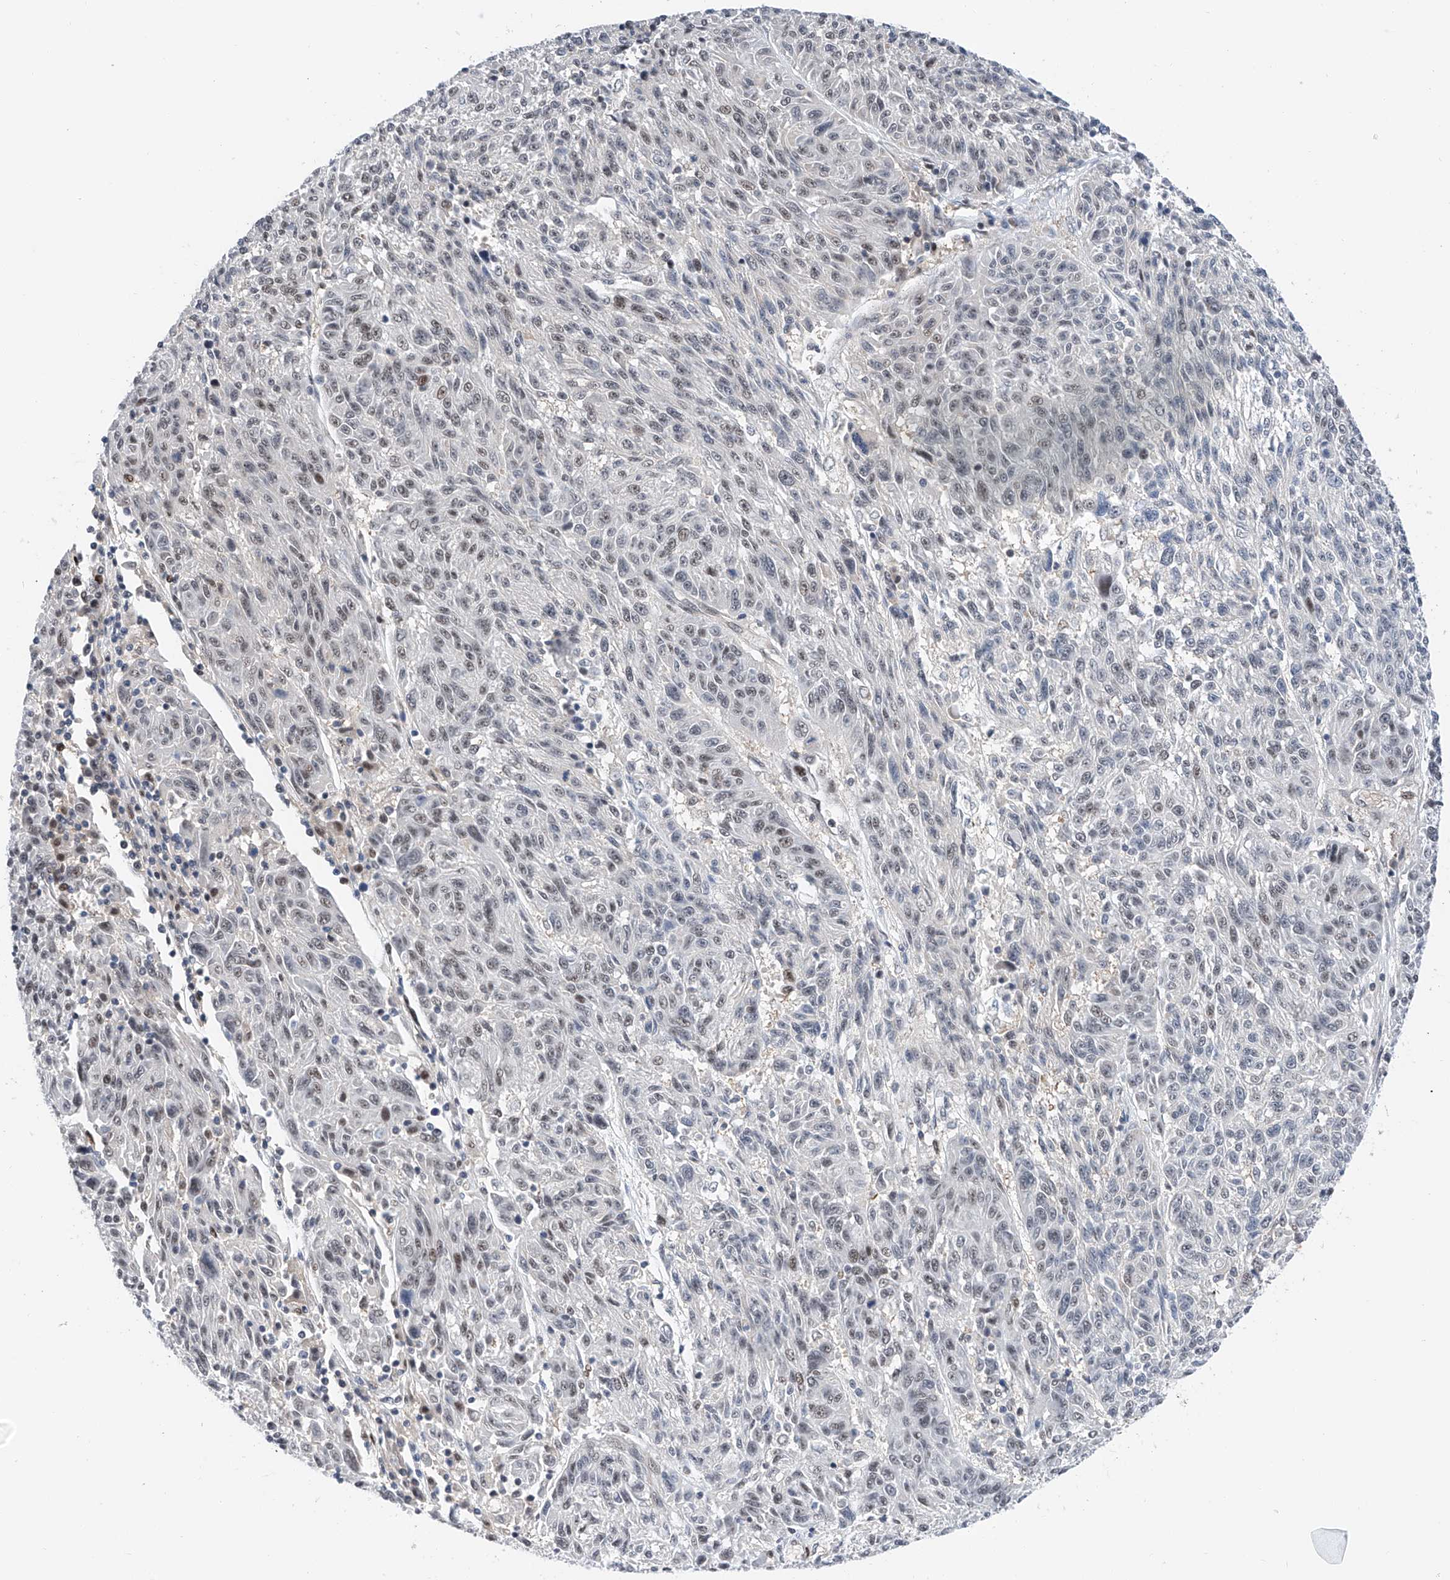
{"staining": {"intensity": "weak", "quantity": "25%-75%", "location": "nuclear"}, "tissue": "melanoma", "cell_type": "Tumor cells", "image_type": "cancer", "snomed": [{"axis": "morphology", "description": "Malignant melanoma, NOS"}, {"axis": "topography", "description": "Skin"}], "caption": "A brown stain labels weak nuclear expression of a protein in human melanoma tumor cells. The staining was performed using DAB (3,3'-diaminobenzidine) to visualize the protein expression in brown, while the nuclei were stained in blue with hematoxylin (Magnification: 20x).", "gene": "SNRNP200", "patient": {"sex": "male", "age": 53}}